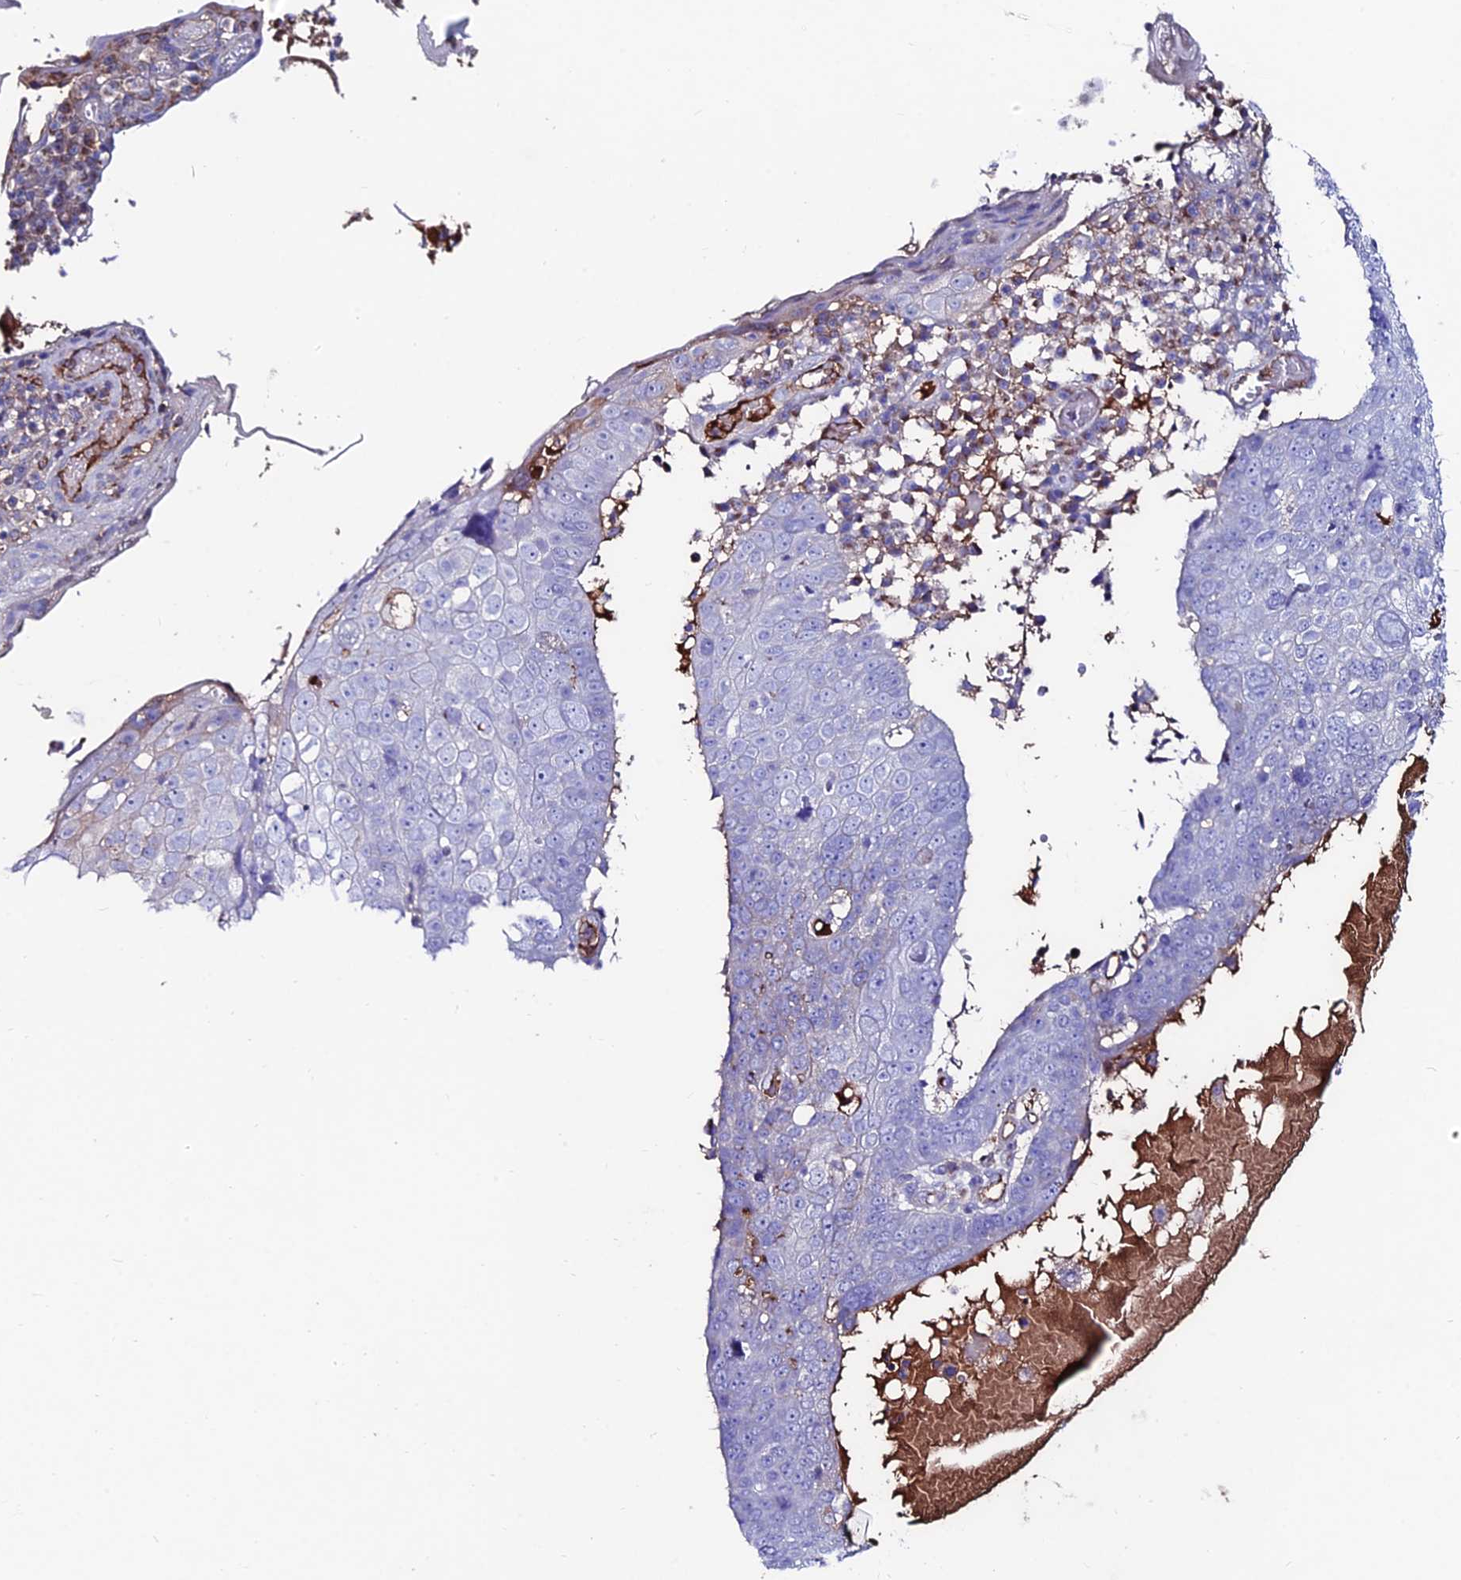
{"staining": {"intensity": "negative", "quantity": "none", "location": "none"}, "tissue": "skin cancer", "cell_type": "Tumor cells", "image_type": "cancer", "snomed": [{"axis": "morphology", "description": "Squamous cell carcinoma, NOS"}, {"axis": "topography", "description": "Skin"}], "caption": "There is no significant staining in tumor cells of skin squamous cell carcinoma. (Stains: DAB IHC with hematoxylin counter stain, Microscopy: brightfield microscopy at high magnification).", "gene": "SLC25A16", "patient": {"sex": "male", "age": 71}}